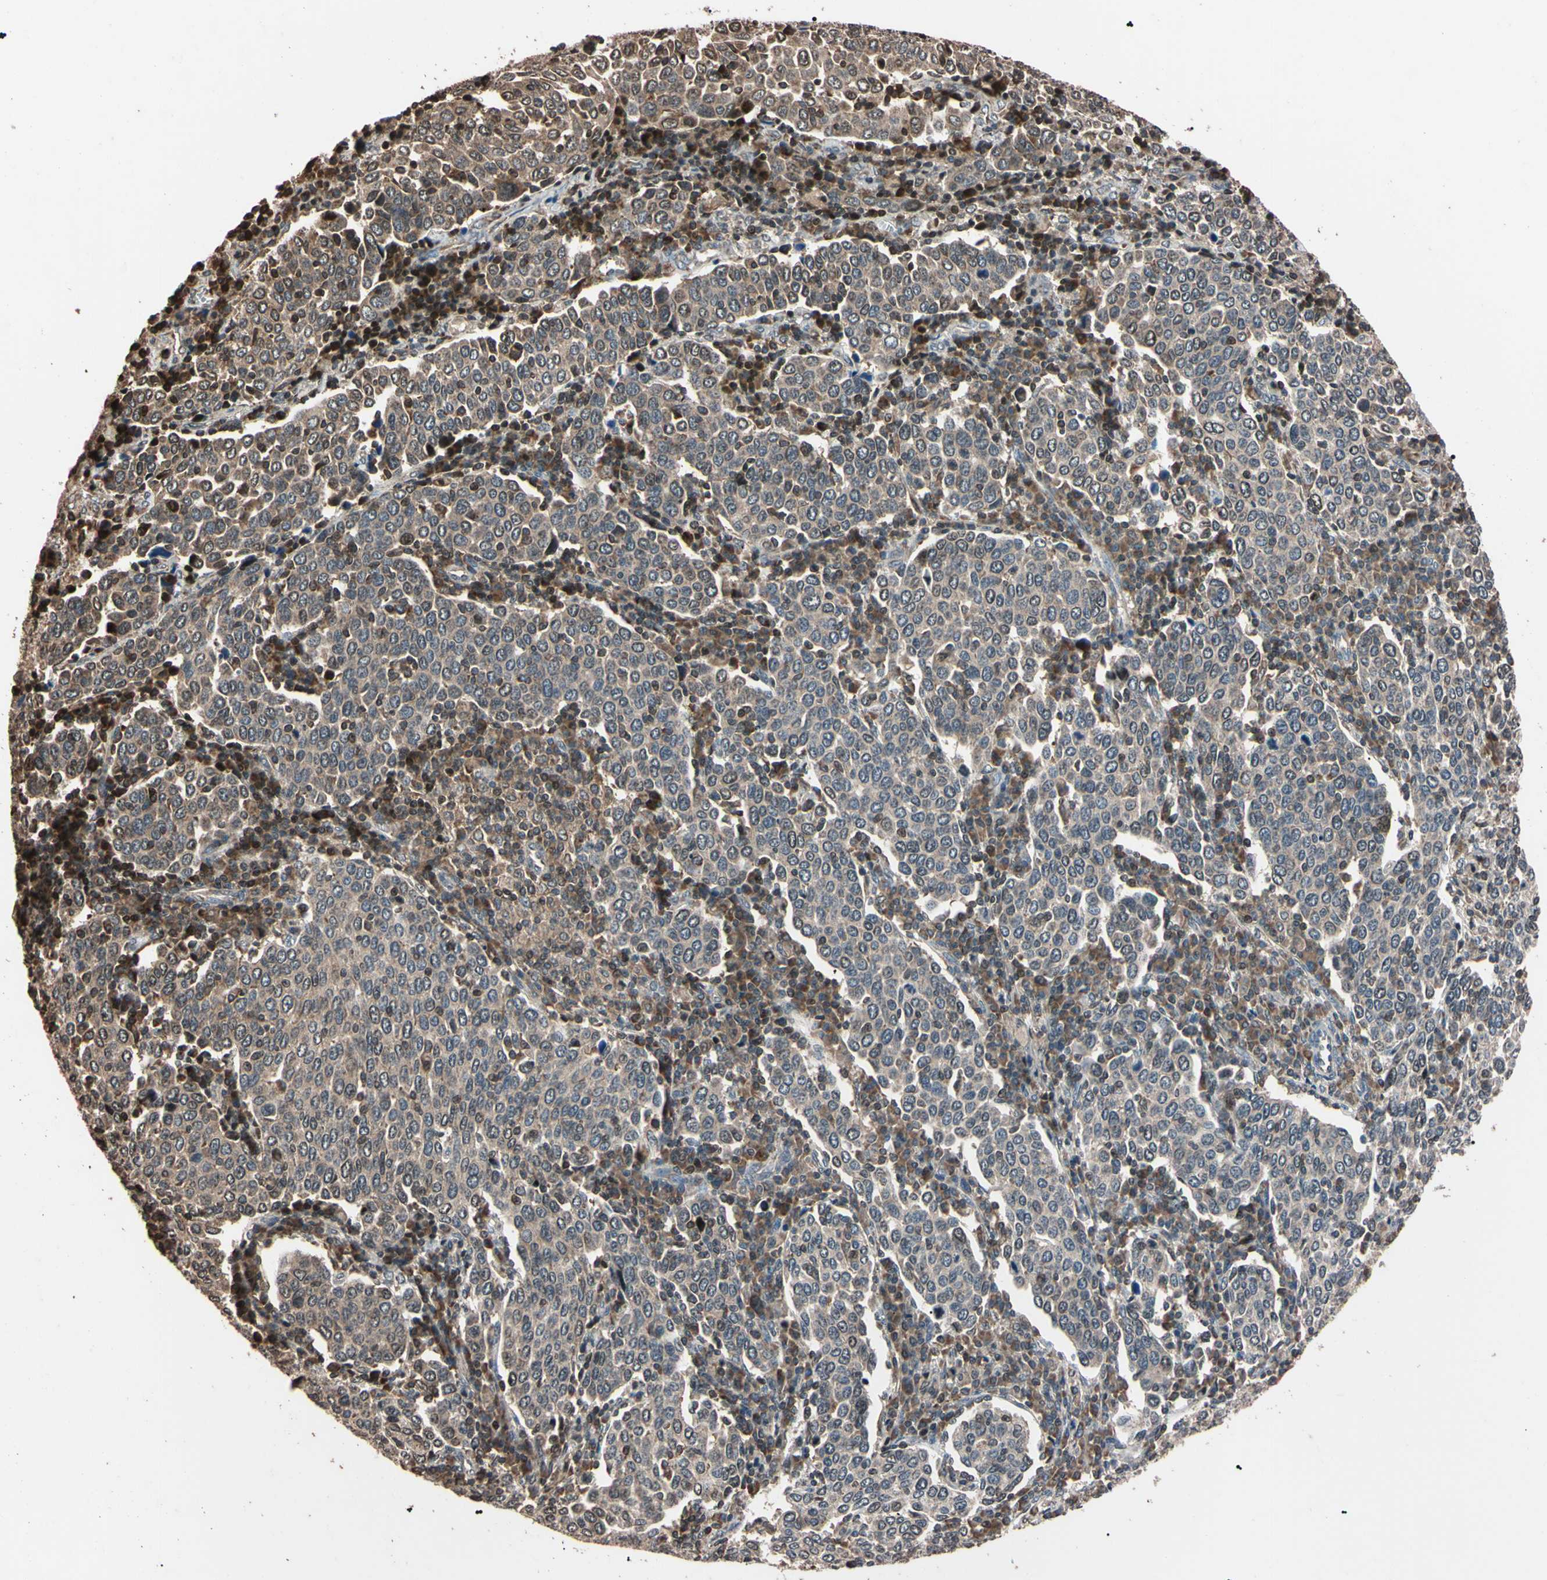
{"staining": {"intensity": "weak", "quantity": ">75%", "location": "cytoplasmic/membranous,nuclear"}, "tissue": "cervical cancer", "cell_type": "Tumor cells", "image_type": "cancer", "snomed": [{"axis": "morphology", "description": "Squamous cell carcinoma, NOS"}, {"axis": "topography", "description": "Cervix"}], "caption": "This photomicrograph demonstrates immunohistochemistry (IHC) staining of cervical cancer (squamous cell carcinoma), with low weak cytoplasmic/membranous and nuclear staining in approximately >75% of tumor cells.", "gene": "TNFRSF1A", "patient": {"sex": "female", "age": 40}}